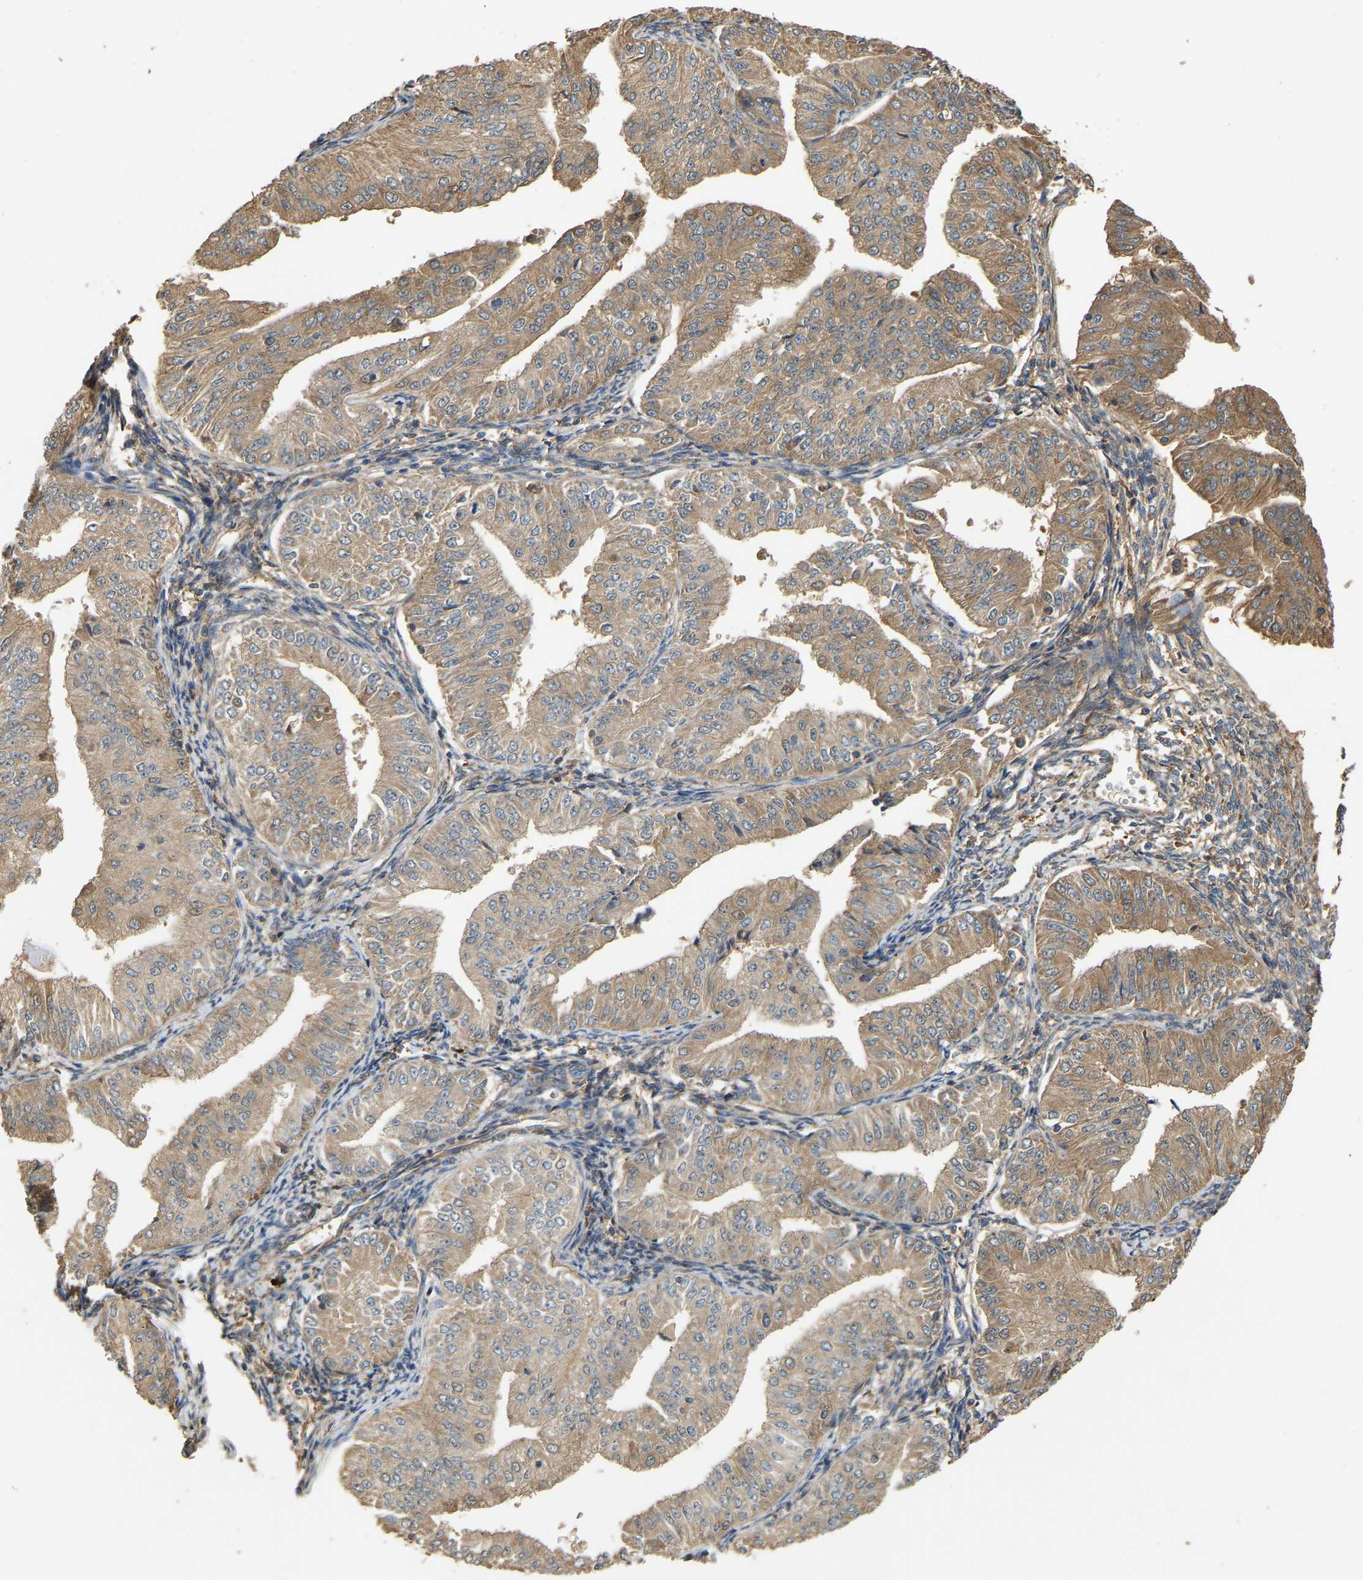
{"staining": {"intensity": "moderate", "quantity": ">75%", "location": "cytoplasmic/membranous"}, "tissue": "endometrial cancer", "cell_type": "Tumor cells", "image_type": "cancer", "snomed": [{"axis": "morphology", "description": "Normal tissue, NOS"}, {"axis": "morphology", "description": "Adenocarcinoma, NOS"}, {"axis": "topography", "description": "Endometrium"}], "caption": "Protein expression analysis of adenocarcinoma (endometrial) shows moderate cytoplasmic/membranous staining in approximately >75% of tumor cells.", "gene": "TMEM268", "patient": {"sex": "female", "age": 53}}